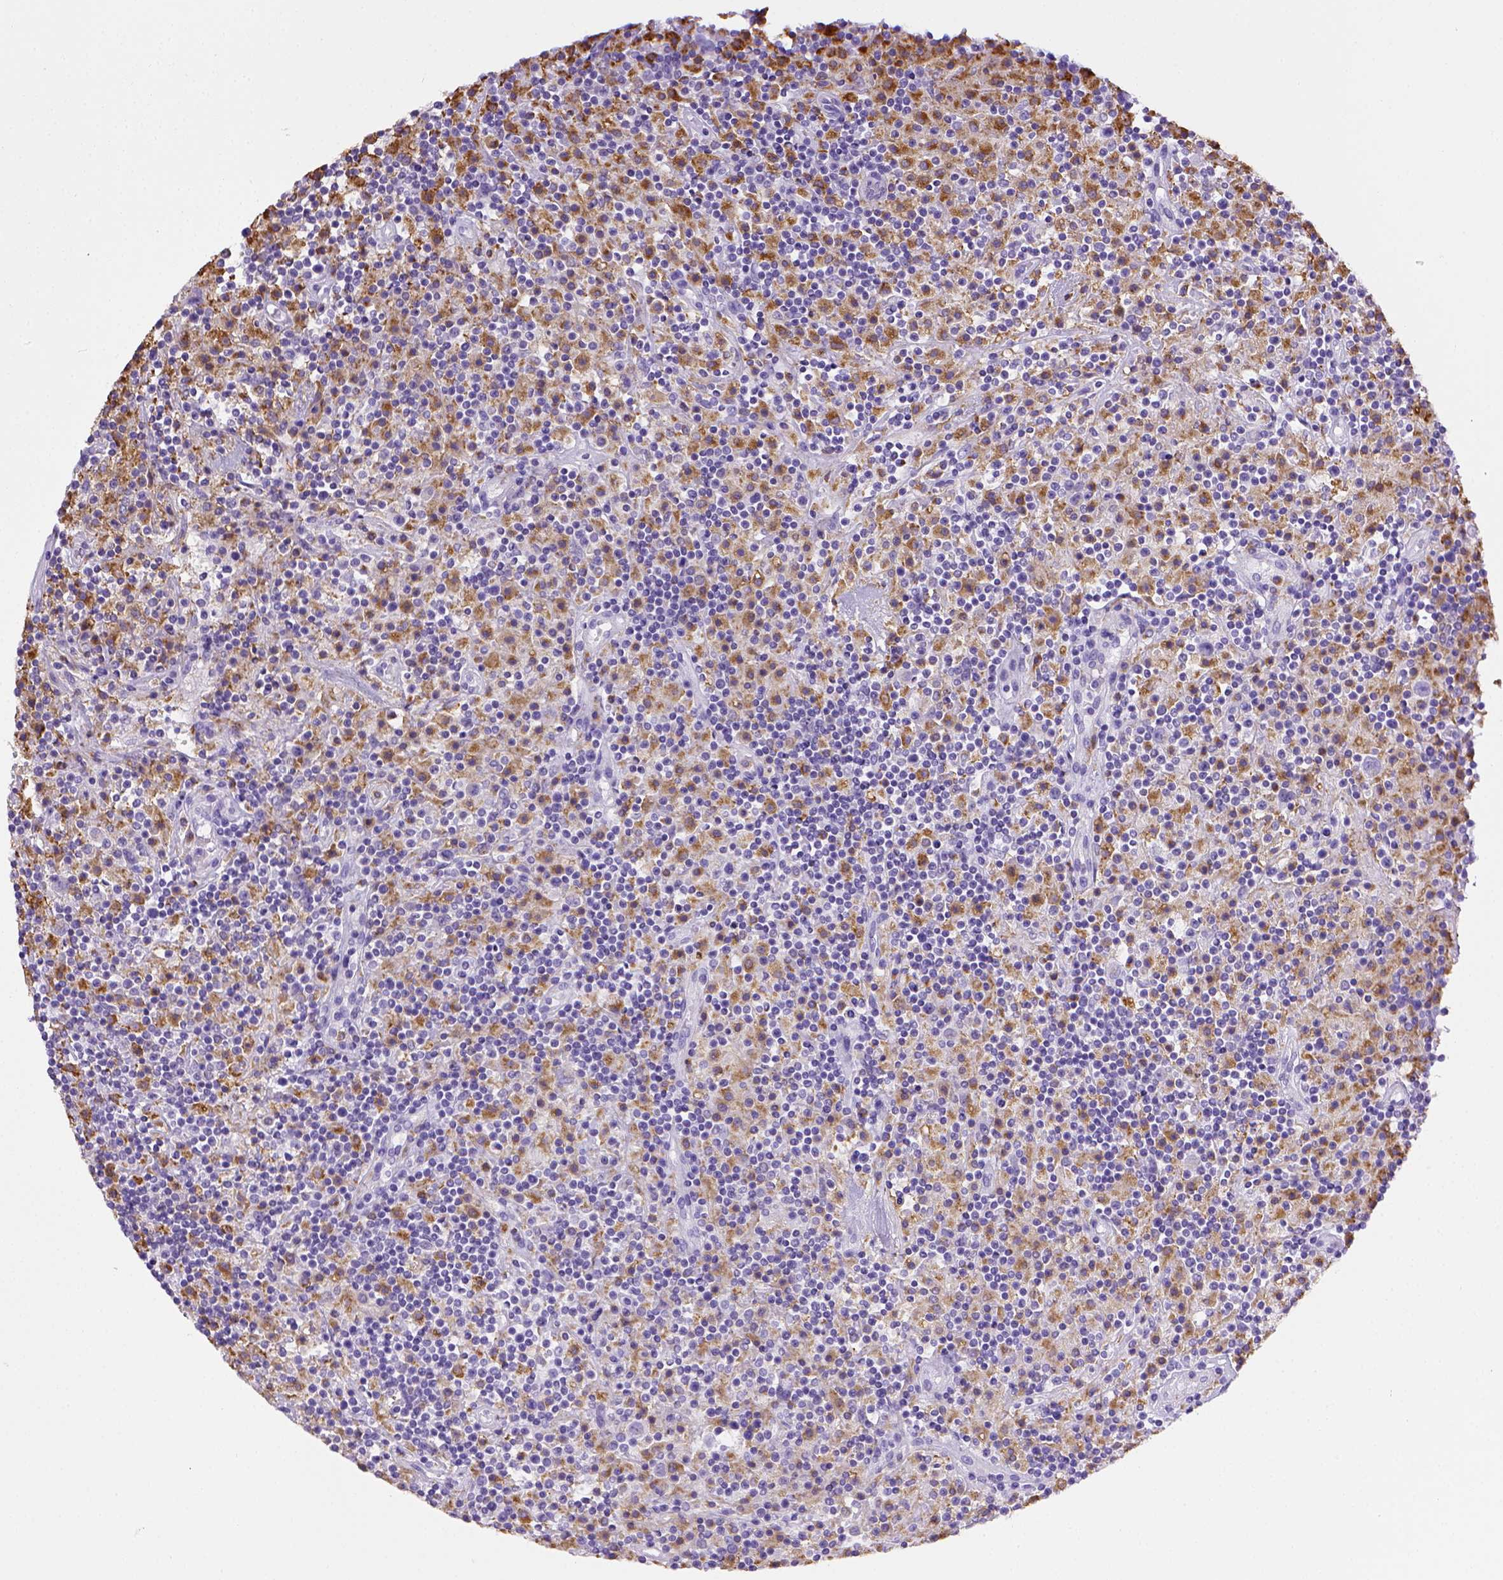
{"staining": {"intensity": "negative", "quantity": "none", "location": "none"}, "tissue": "lymphoma", "cell_type": "Tumor cells", "image_type": "cancer", "snomed": [{"axis": "morphology", "description": "Hodgkin's disease, NOS"}, {"axis": "topography", "description": "Lymph node"}], "caption": "Immunohistochemistry (IHC) image of neoplastic tissue: human lymphoma stained with DAB shows no significant protein positivity in tumor cells.", "gene": "CD68", "patient": {"sex": "male", "age": 70}}